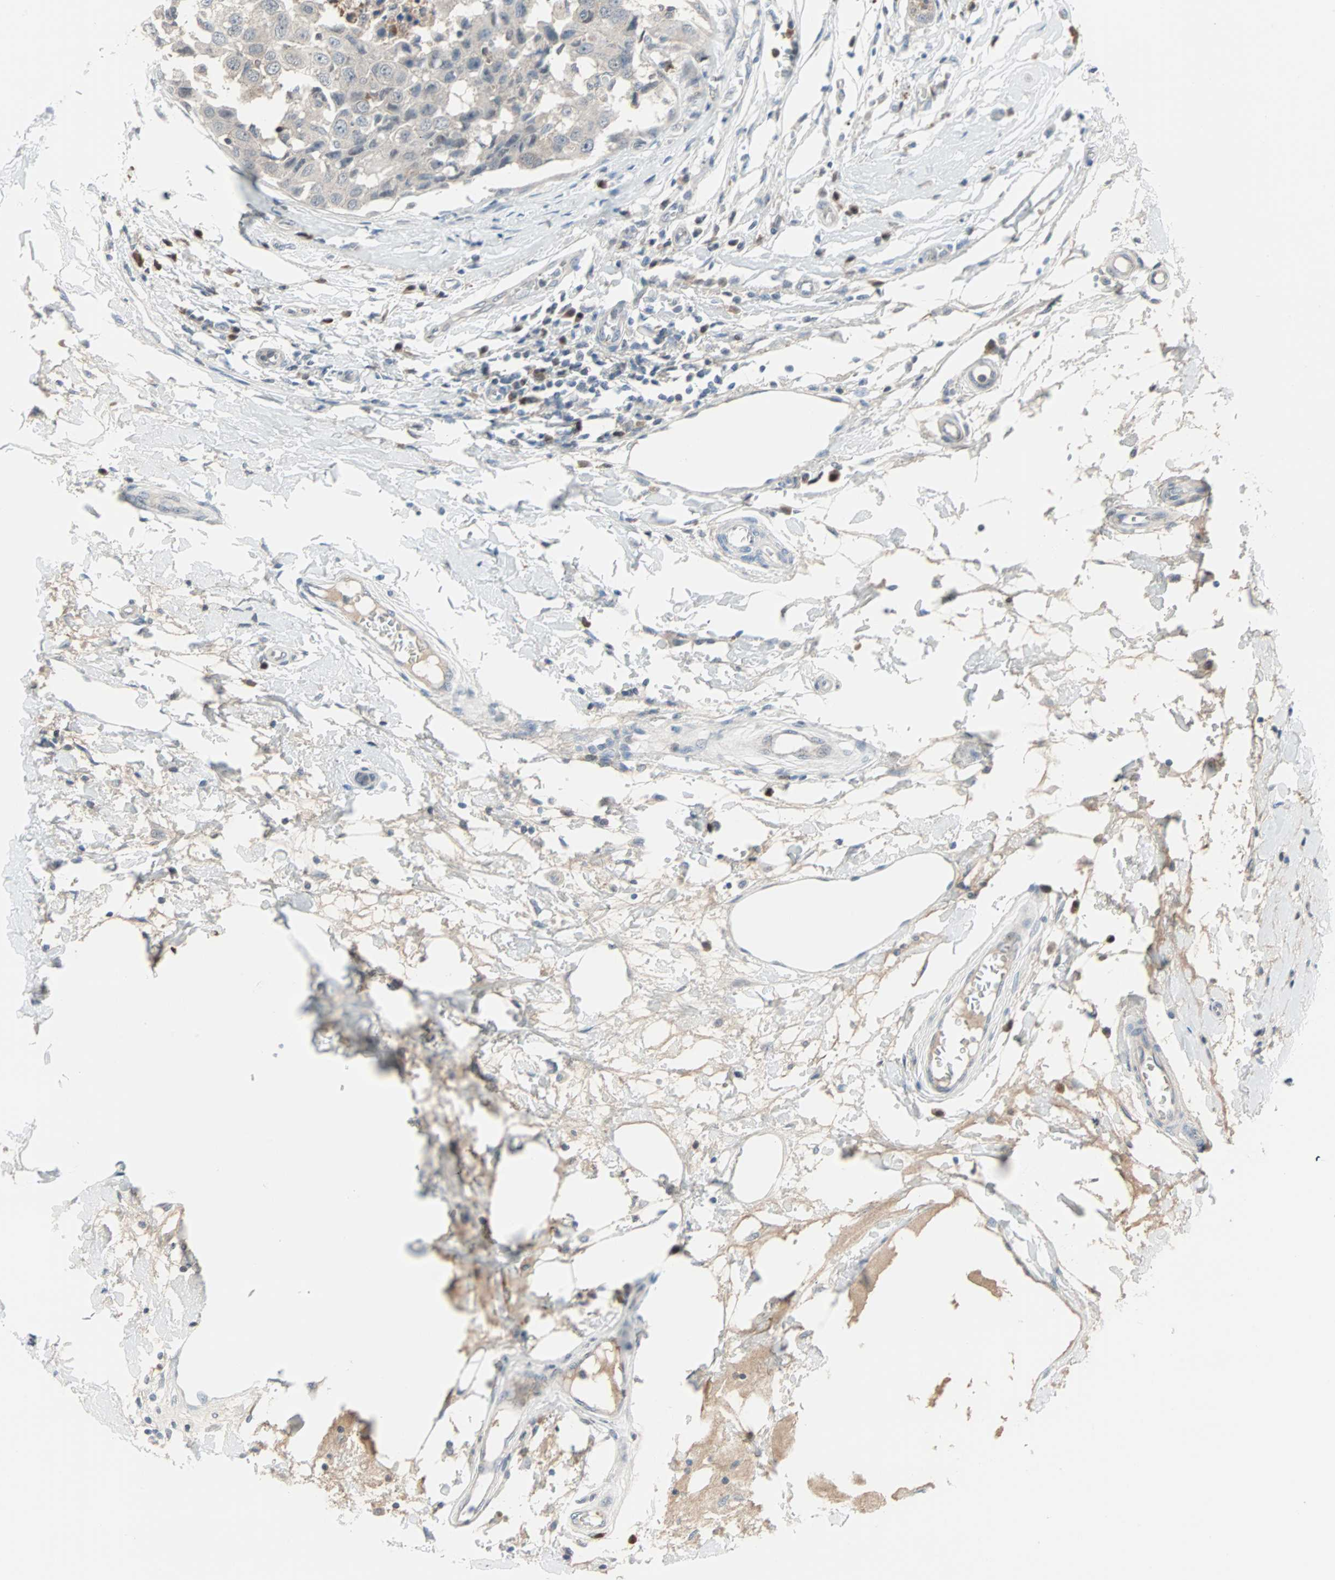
{"staining": {"intensity": "negative", "quantity": "none", "location": "none"}, "tissue": "breast cancer", "cell_type": "Tumor cells", "image_type": "cancer", "snomed": [{"axis": "morphology", "description": "Duct carcinoma"}, {"axis": "topography", "description": "Breast"}], "caption": "Immunohistochemistry (IHC) micrograph of neoplastic tissue: breast cancer (intraductal carcinoma) stained with DAB (3,3'-diaminobenzidine) demonstrates no significant protein positivity in tumor cells. Brightfield microscopy of immunohistochemistry (IHC) stained with DAB (brown) and hematoxylin (blue), captured at high magnification.", "gene": "CASP3", "patient": {"sex": "female", "age": 27}}